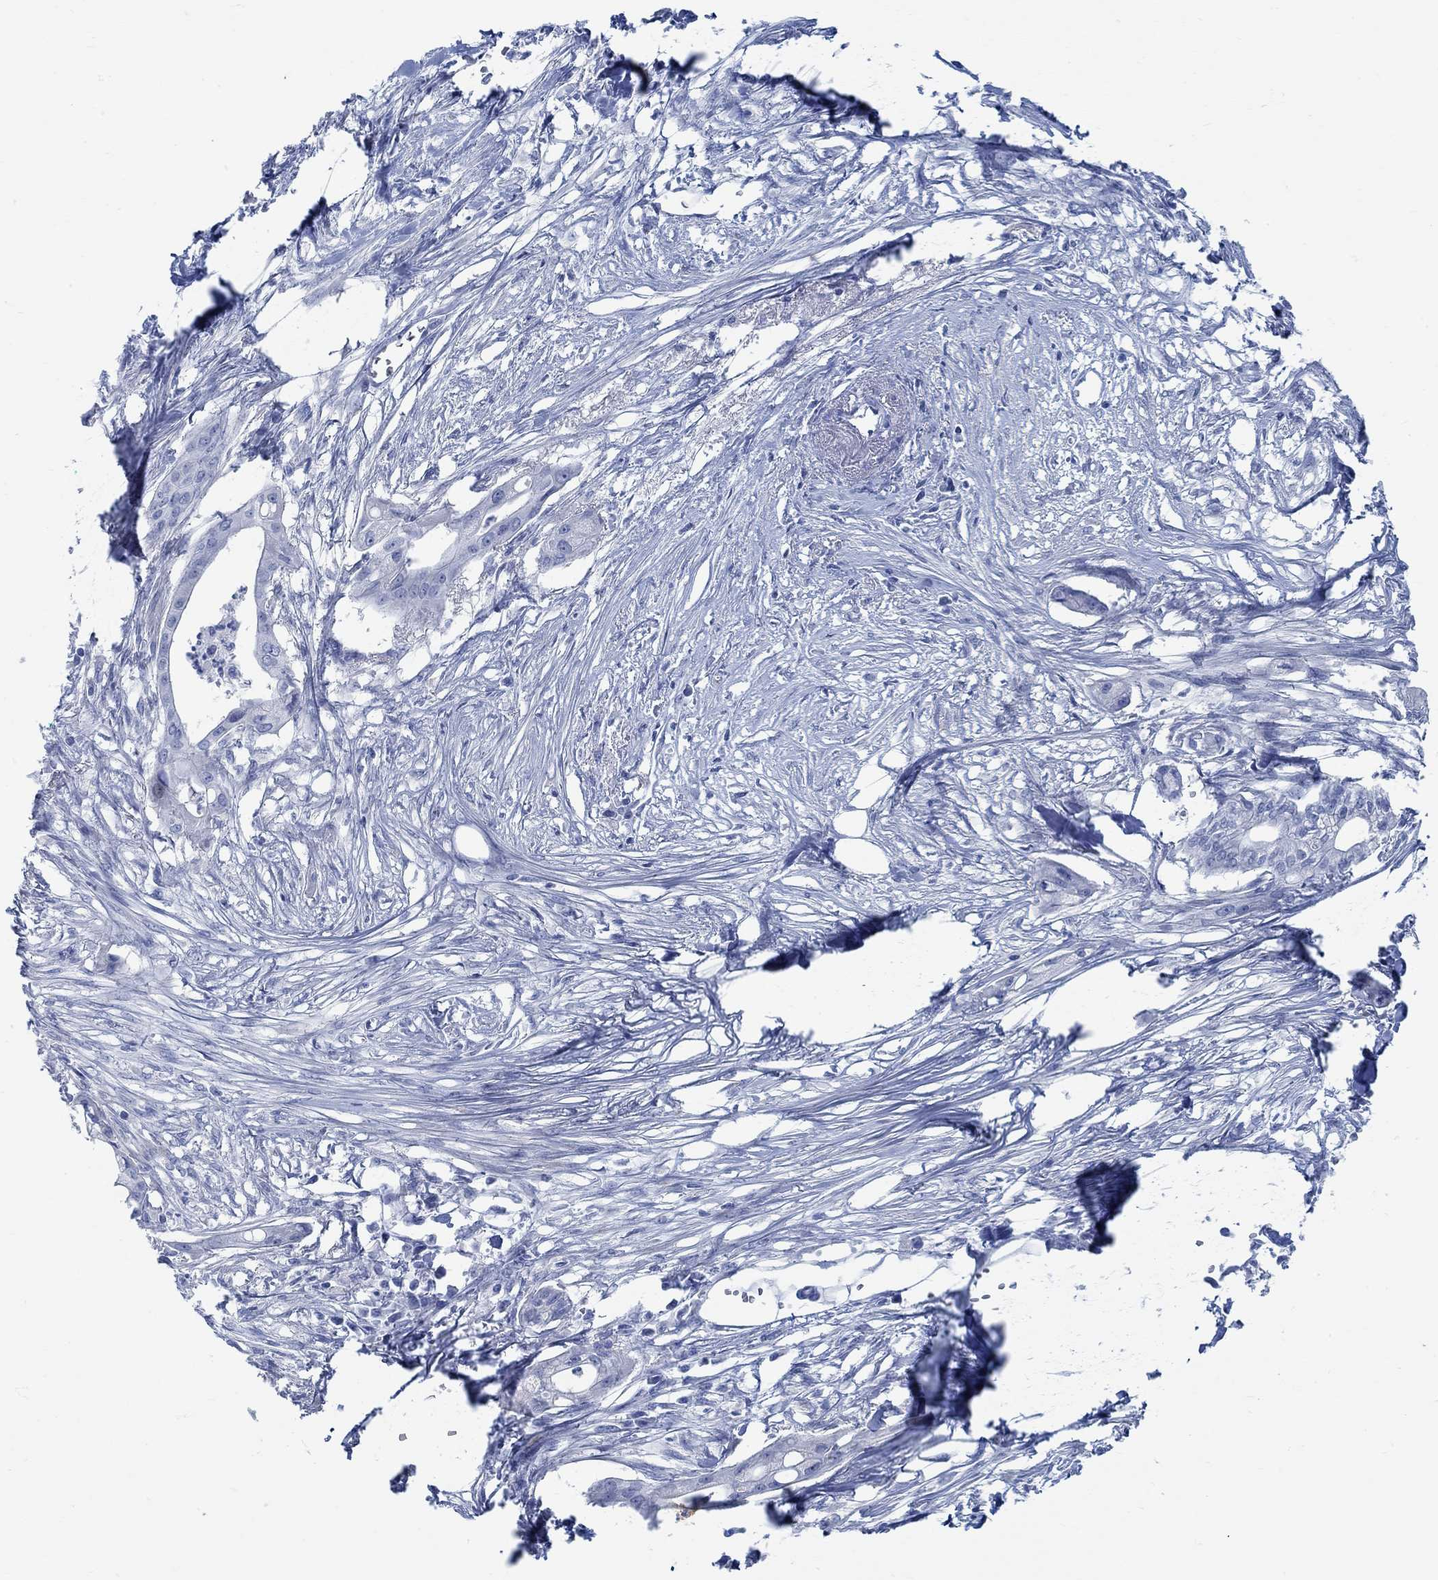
{"staining": {"intensity": "negative", "quantity": "none", "location": "none"}, "tissue": "pancreatic cancer", "cell_type": "Tumor cells", "image_type": "cancer", "snomed": [{"axis": "morphology", "description": "Normal tissue, NOS"}, {"axis": "morphology", "description": "Adenocarcinoma, NOS"}, {"axis": "topography", "description": "Pancreas"}], "caption": "High magnification brightfield microscopy of pancreatic adenocarcinoma stained with DAB (brown) and counterstained with hematoxylin (blue): tumor cells show no significant staining.", "gene": "RBM20", "patient": {"sex": "female", "age": 58}}